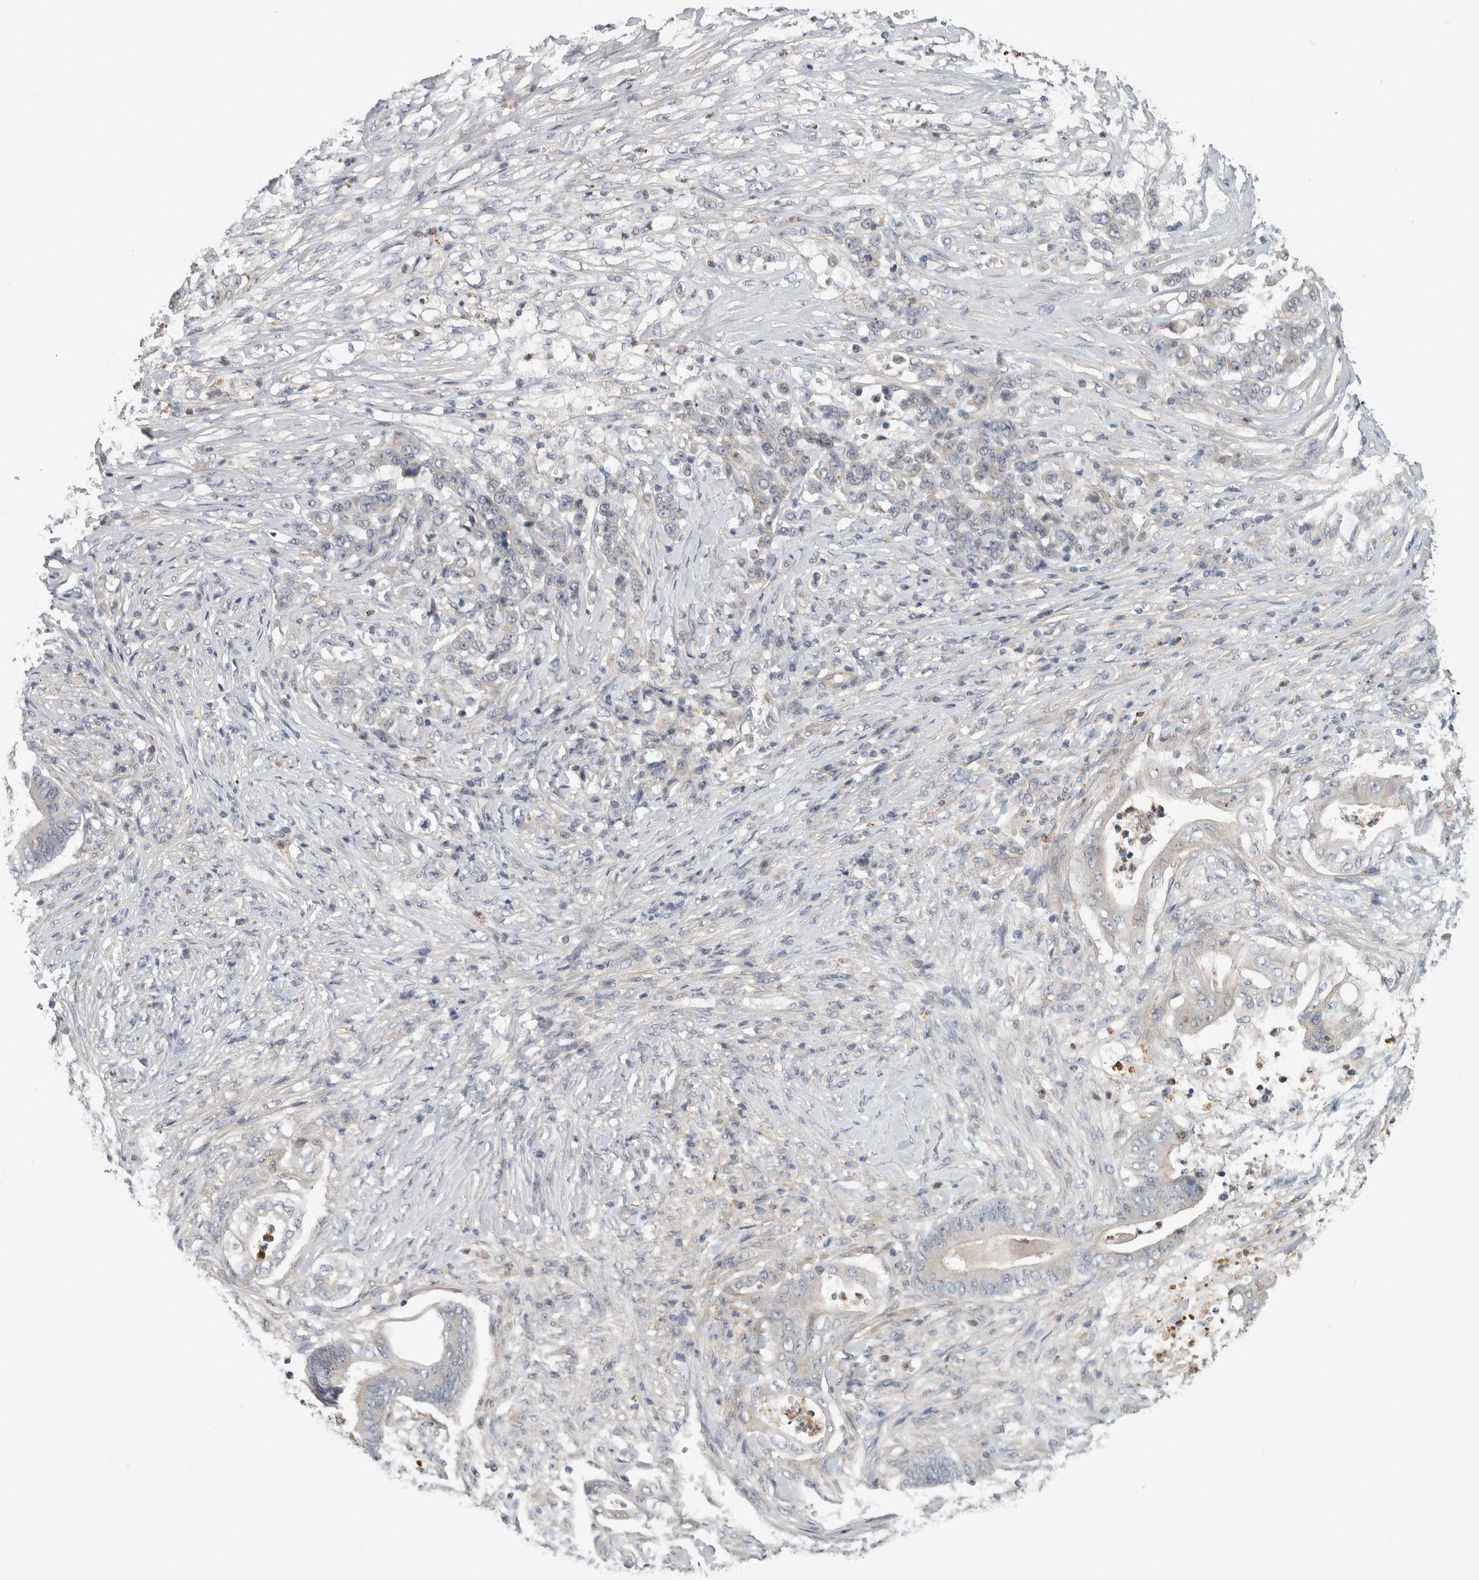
{"staining": {"intensity": "negative", "quantity": "none", "location": "none"}, "tissue": "stomach cancer", "cell_type": "Tumor cells", "image_type": "cancer", "snomed": [{"axis": "morphology", "description": "Adenocarcinoma, NOS"}, {"axis": "topography", "description": "Stomach"}], "caption": "Stomach cancer (adenocarcinoma) stained for a protein using immunohistochemistry (IHC) shows no expression tumor cells.", "gene": "KCNJ3", "patient": {"sex": "female", "age": 73}}